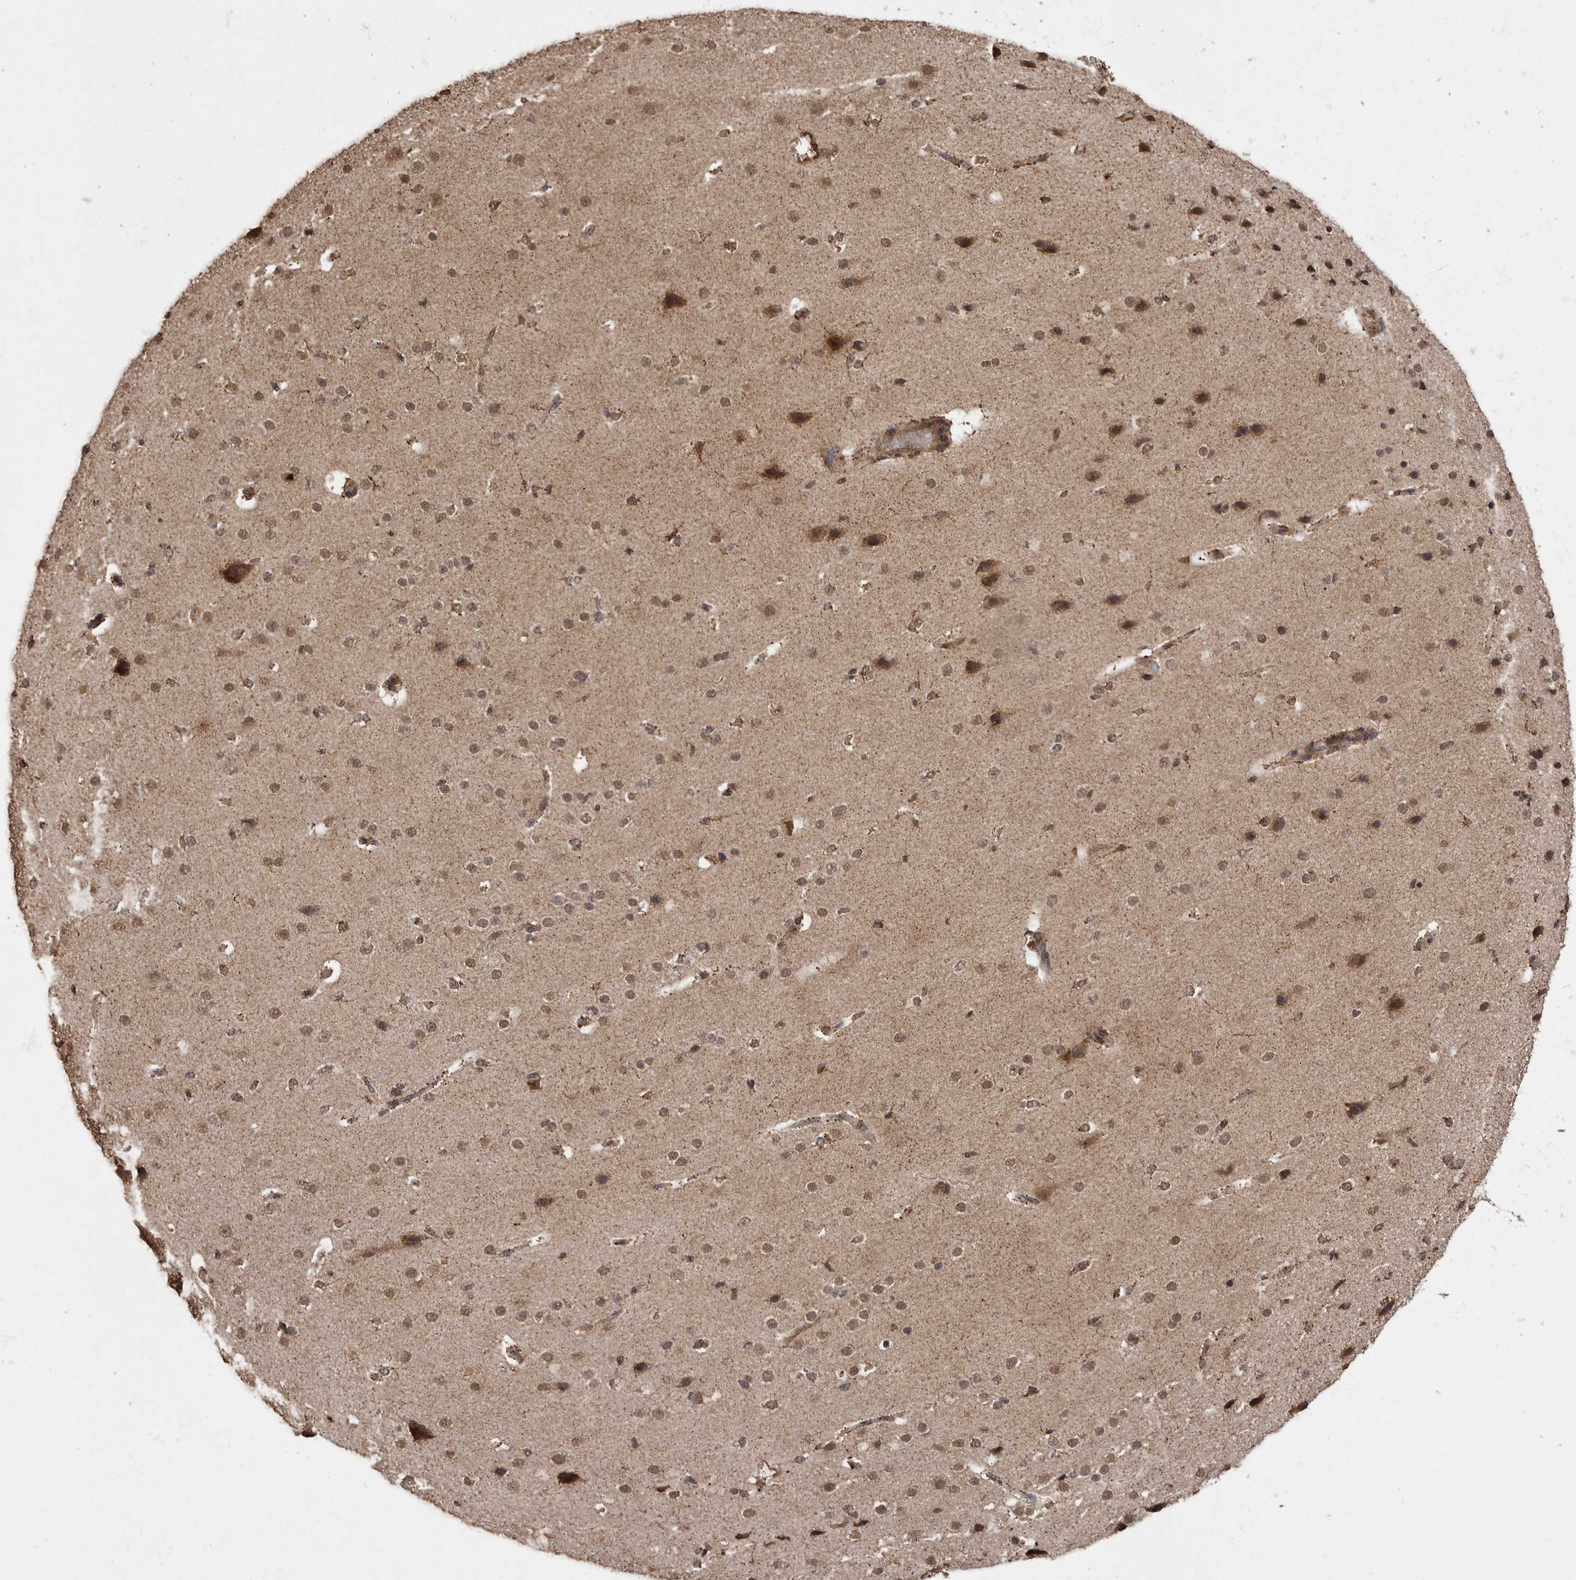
{"staining": {"intensity": "moderate", "quantity": "25%-75%", "location": "cytoplasmic/membranous"}, "tissue": "cerebral cortex", "cell_type": "Endothelial cells", "image_type": "normal", "snomed": [{"axis": "morphology", "description": "Normal tissue, NOS"}, {"axis": "morphology", "description": "Developmental malformation"}, {"axis": "topography", "description": "Cerebral cortex"}], "caption": "Cerebral cortex stained with immunohistochemistry shows moderate cytoplasmic/membranous positivity in about 25%-75% of endothelial cells. The staining is performed using DAB (3,3'-diaminobenzidine) brown chromogen to label protein expression. The nuclei are counter-stained blue using hematoxylin.", "gene": "MAFG", "patient": {"sex": "female", "age": 30}}